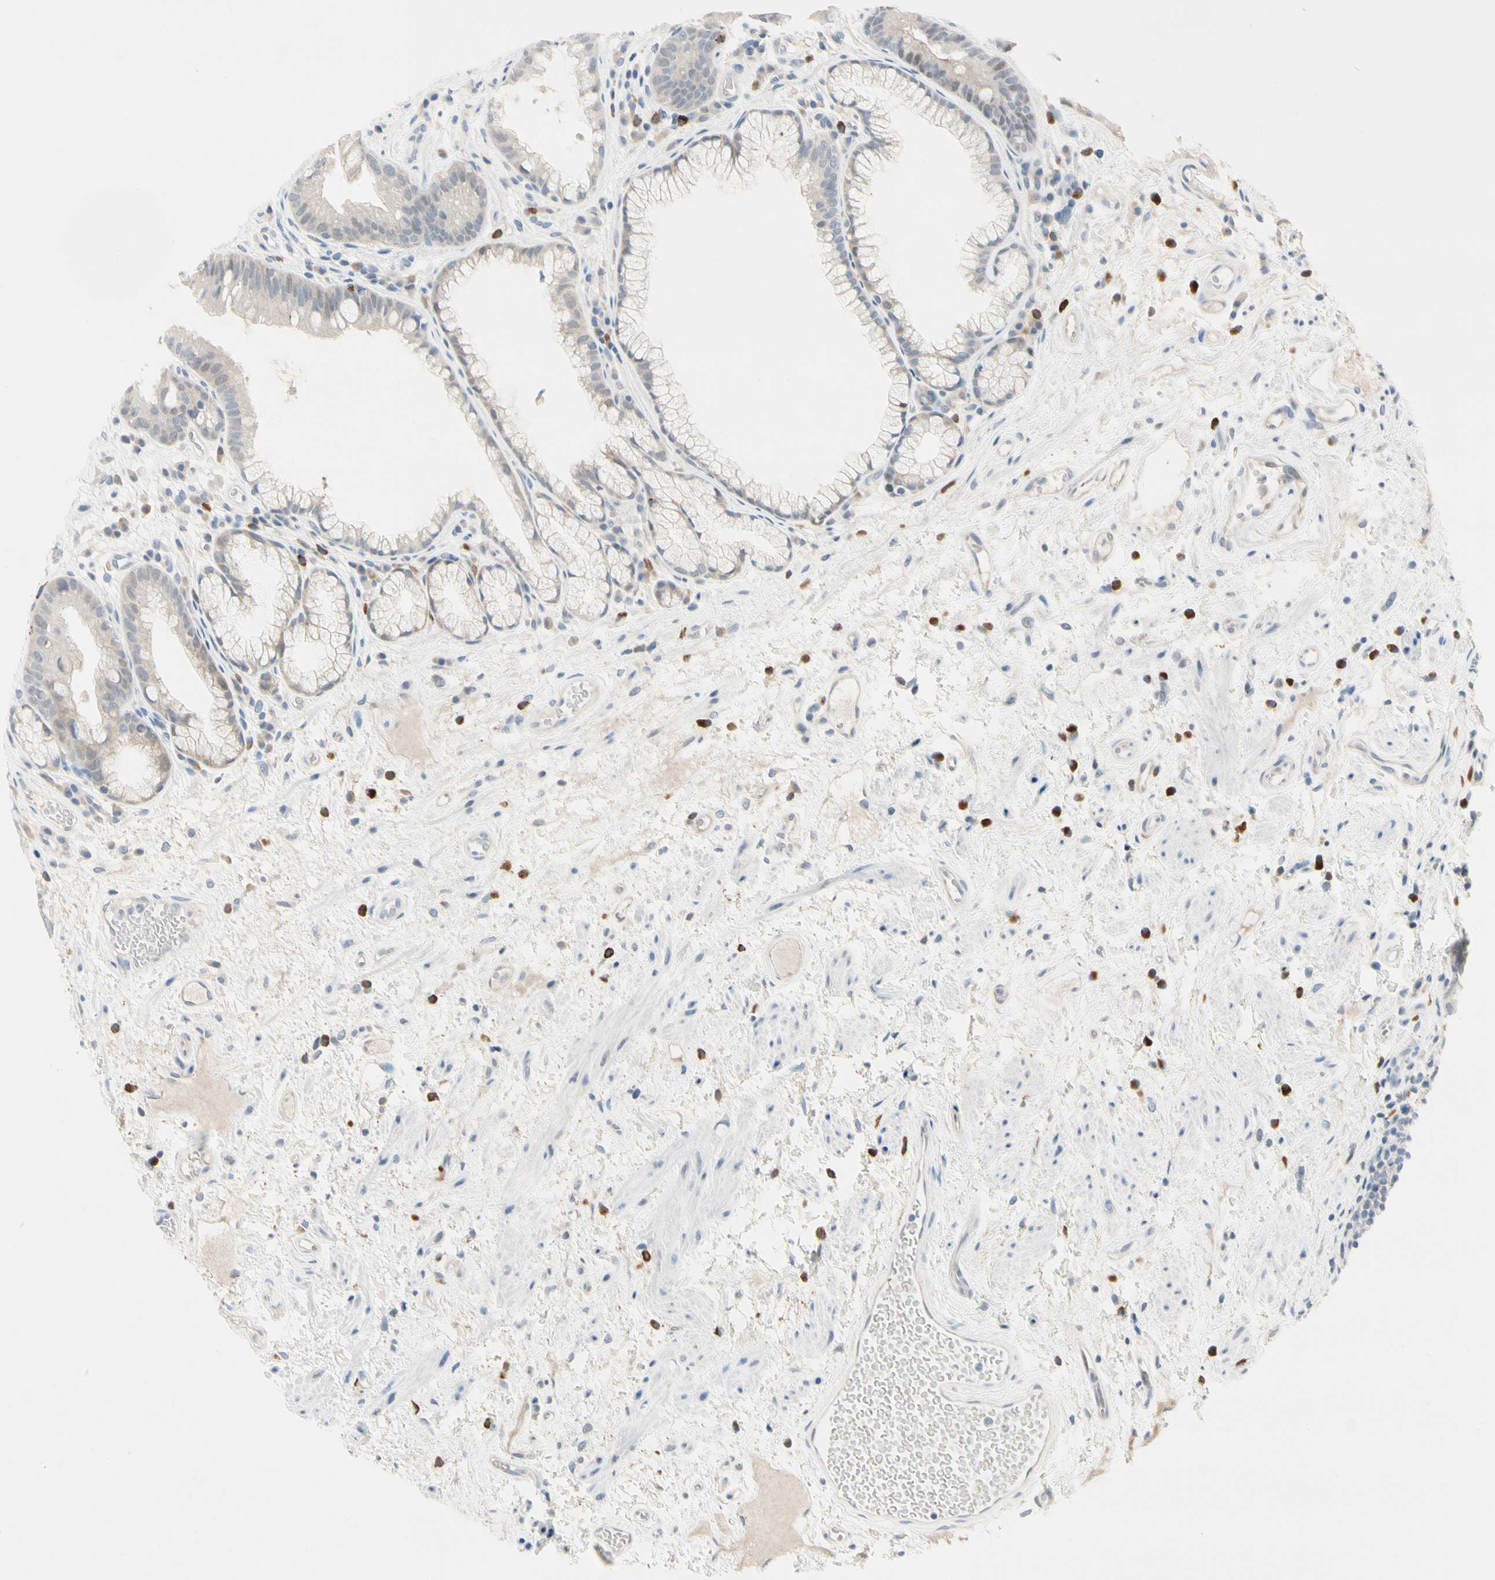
{"staining": {"intensity": "weak", "quantity": "25%-75%", "location": "cytoplasmic/membranous"}, "tissue": "stomach", "cell_type": "Glandular cells", "image_type": "normal", "snomed": [{"axis": "morphology", "description": "Normal tissue, NOS"}, {"axis": "topography", "description": "Stomach, upper"}], "caption": "Stomach stained for a protein (brown) reveals weak cytoplasmic/membranous positive staining in approximately 25%-75% of glandular cells.", "gene": "EVC", "patient": {"sex": "male", "age": 72}}